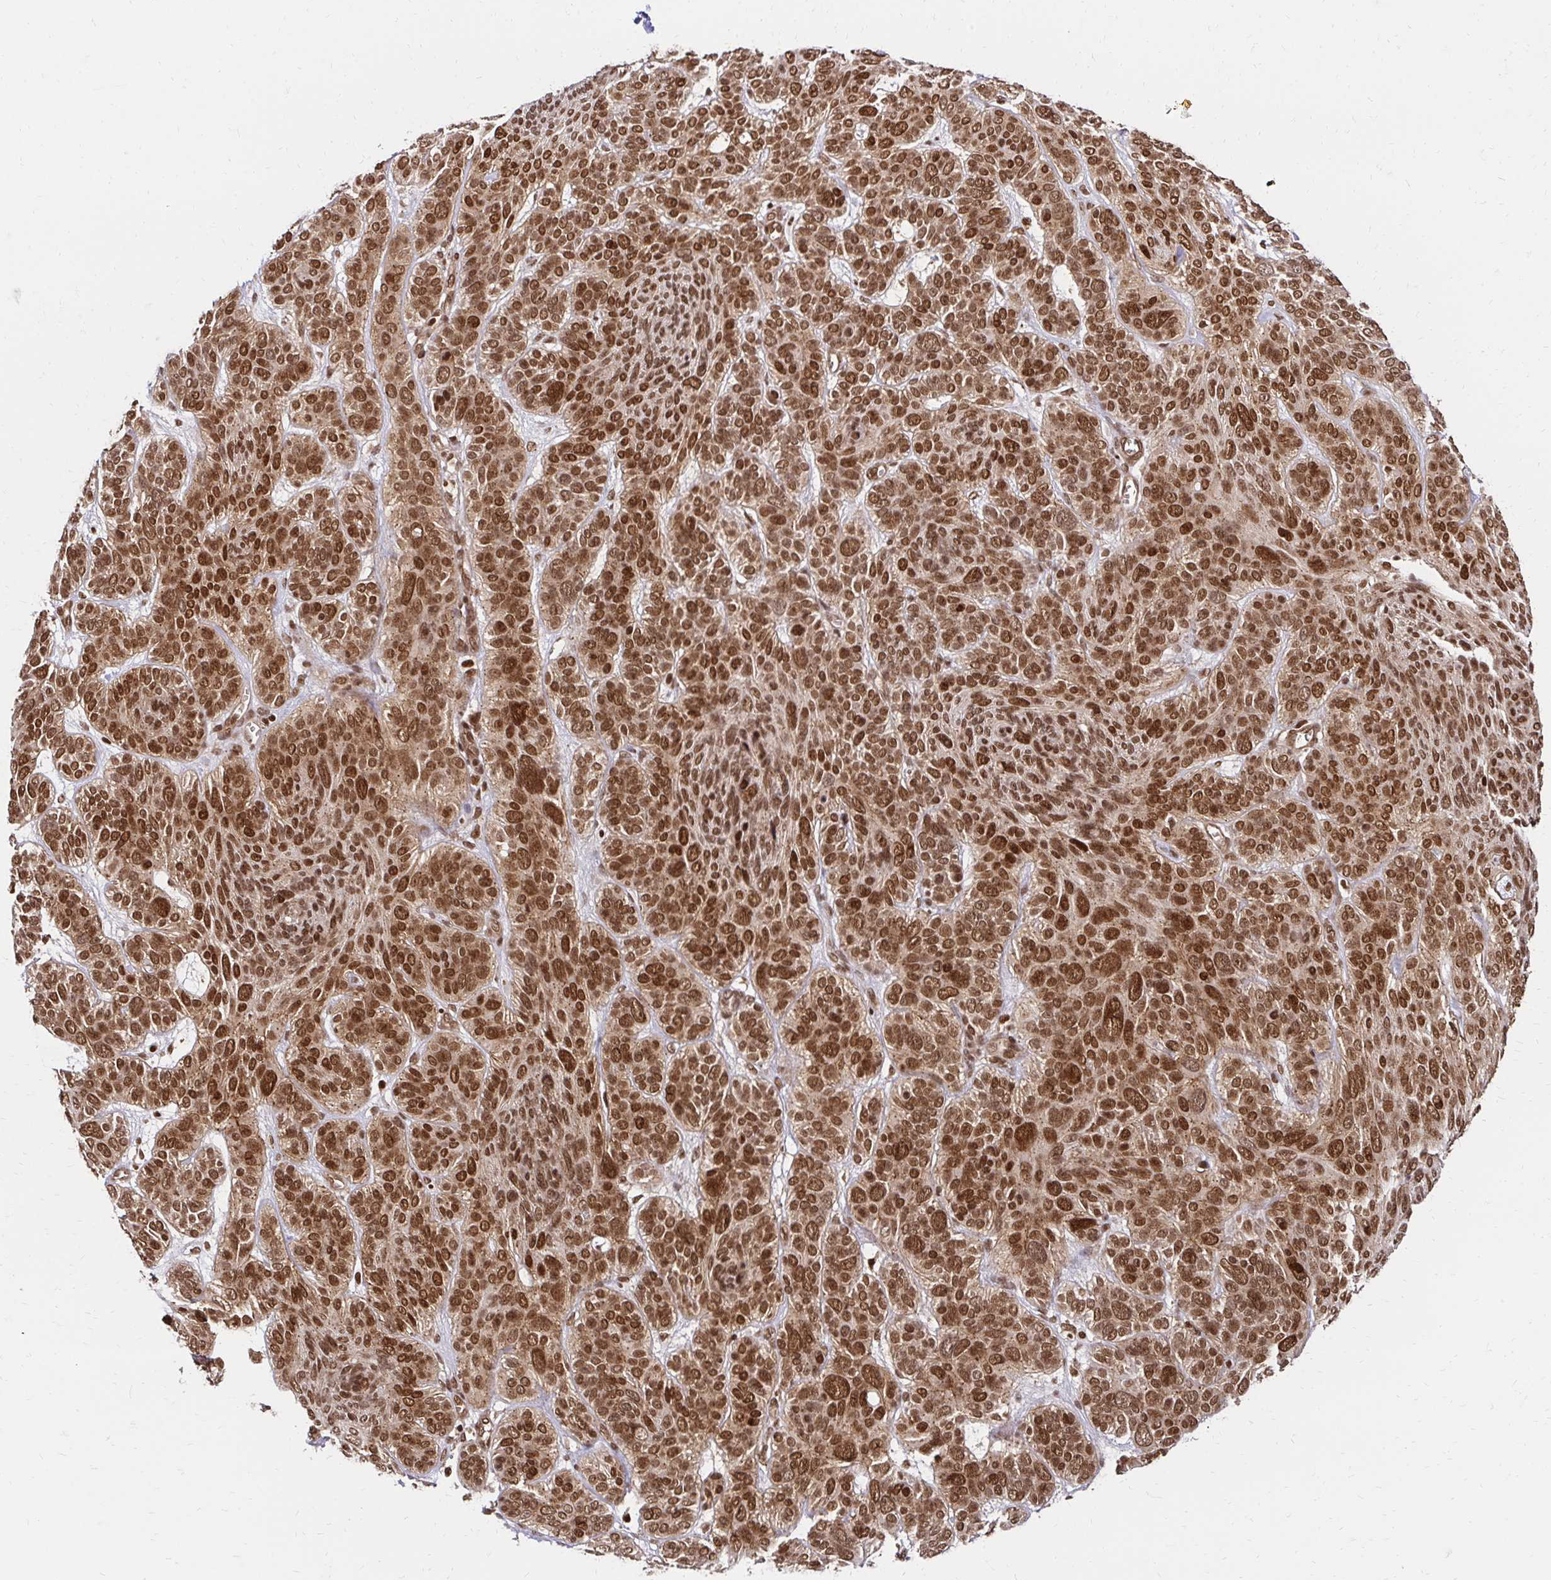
{"staining": {"intensity": "strong", "quantity": ">75%", "location": "cytoplasmic/membranous,nuclear"}, "tissue": "skin cancer", "cell_type": "Tumor cells", "image_type": "cancer", "snomed": [{"axis": "morphology", "description": "Basal cell carcinoma"}, {"axis": "topography", "description": "Skin"}, {"axis": "topography", "description": "Skin of face"}], "caption": "Immunohistochemical staining of basal cell carcinoma (skin) reveals high levels of strong cytoplasmic/membranous and nuclear positivity in approximately >75% of tumor cells.", "gene": "GLYR1", "patient": {"sex": "male", "age": 73}}